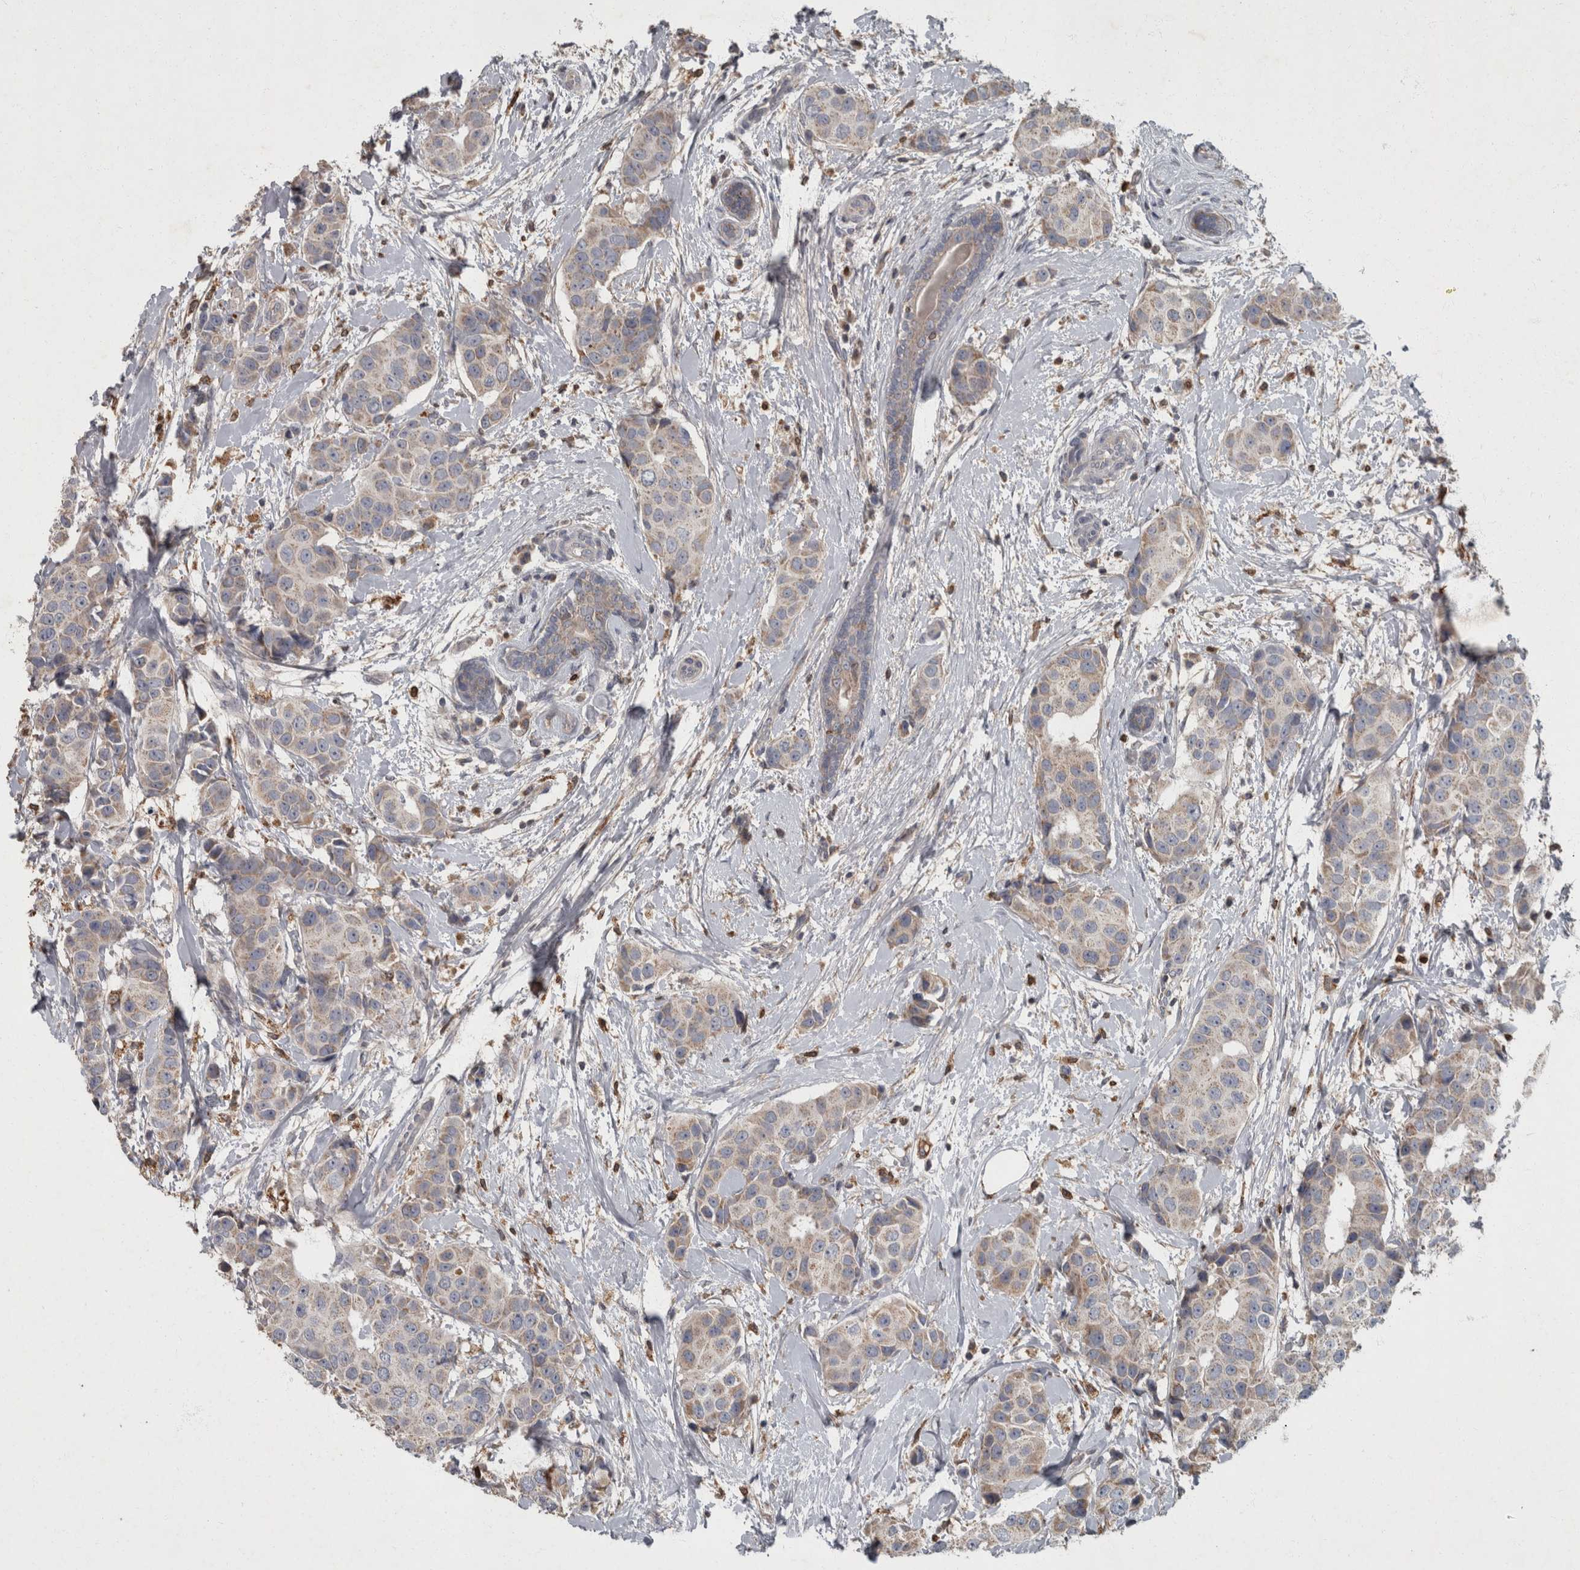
{"staining": {"intensity": "weak", "quantity": "25%-75%", "location": "cytoplasmic/membranous"}, "tissue": "breast cancer", "cell_type": "Tumor cells", "image_type": "cancer", "snomed": [{"axis": "morphology", "description": "Normal tissue, NOS"}, {"axis": "morphology", "description": "Duct carcinoma"}, {"axis": "topography", "description": "Breast"}], "caption": "The photomicrograph reveals a brown stain indicating the presence of a protein in the cytoplasmic/membranous of tumor cells in breast cancer.", "gene": "PPP1R3C", "patient": {"sex": "female", "age": 39}}